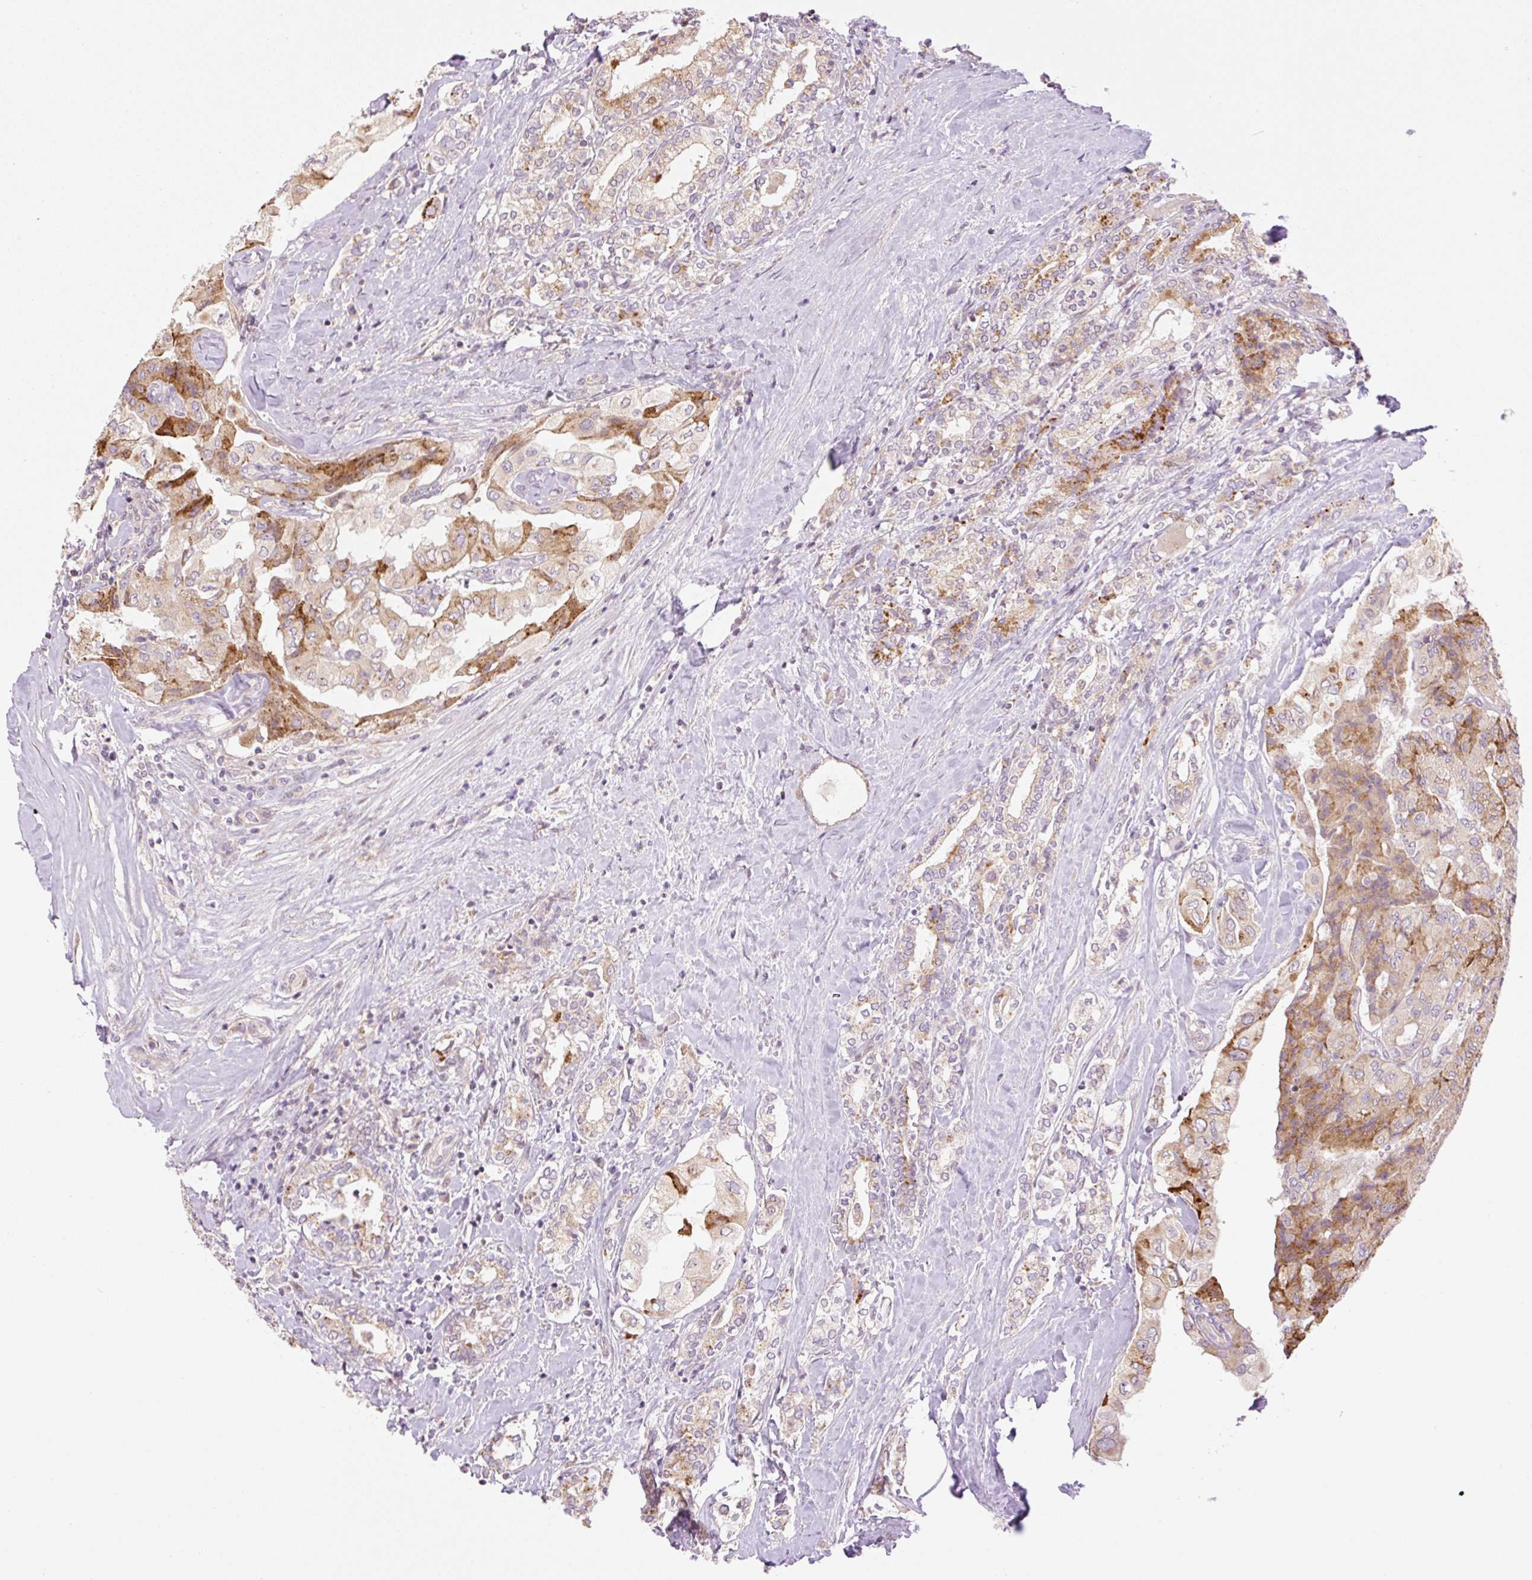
{"staining": {"intensity": "strong", "quantity": "25%-75%", "location": "cytoplasmic/membranous"}, "tissue": "thyroid cancer", "cell_type": "Tumor cells", "image_type": "cancer", "snomed": [{"axis": "morphology", "description": "Normal tissue, NOS"}, {"axis": "morphology", "description": "Papillary adenocarcinoma, NOS"}, {"axis": "topography", "description": "Thyroid gland"}], "caption": "Immunohistochemical staining of human thyroid cancer exhibits high levels of strong cytoplasmic/membranous staining in approximately 25%-75% of tumor cells.", "gene": "ZNF394", "patient": {"sex": "female", "age": 59}}